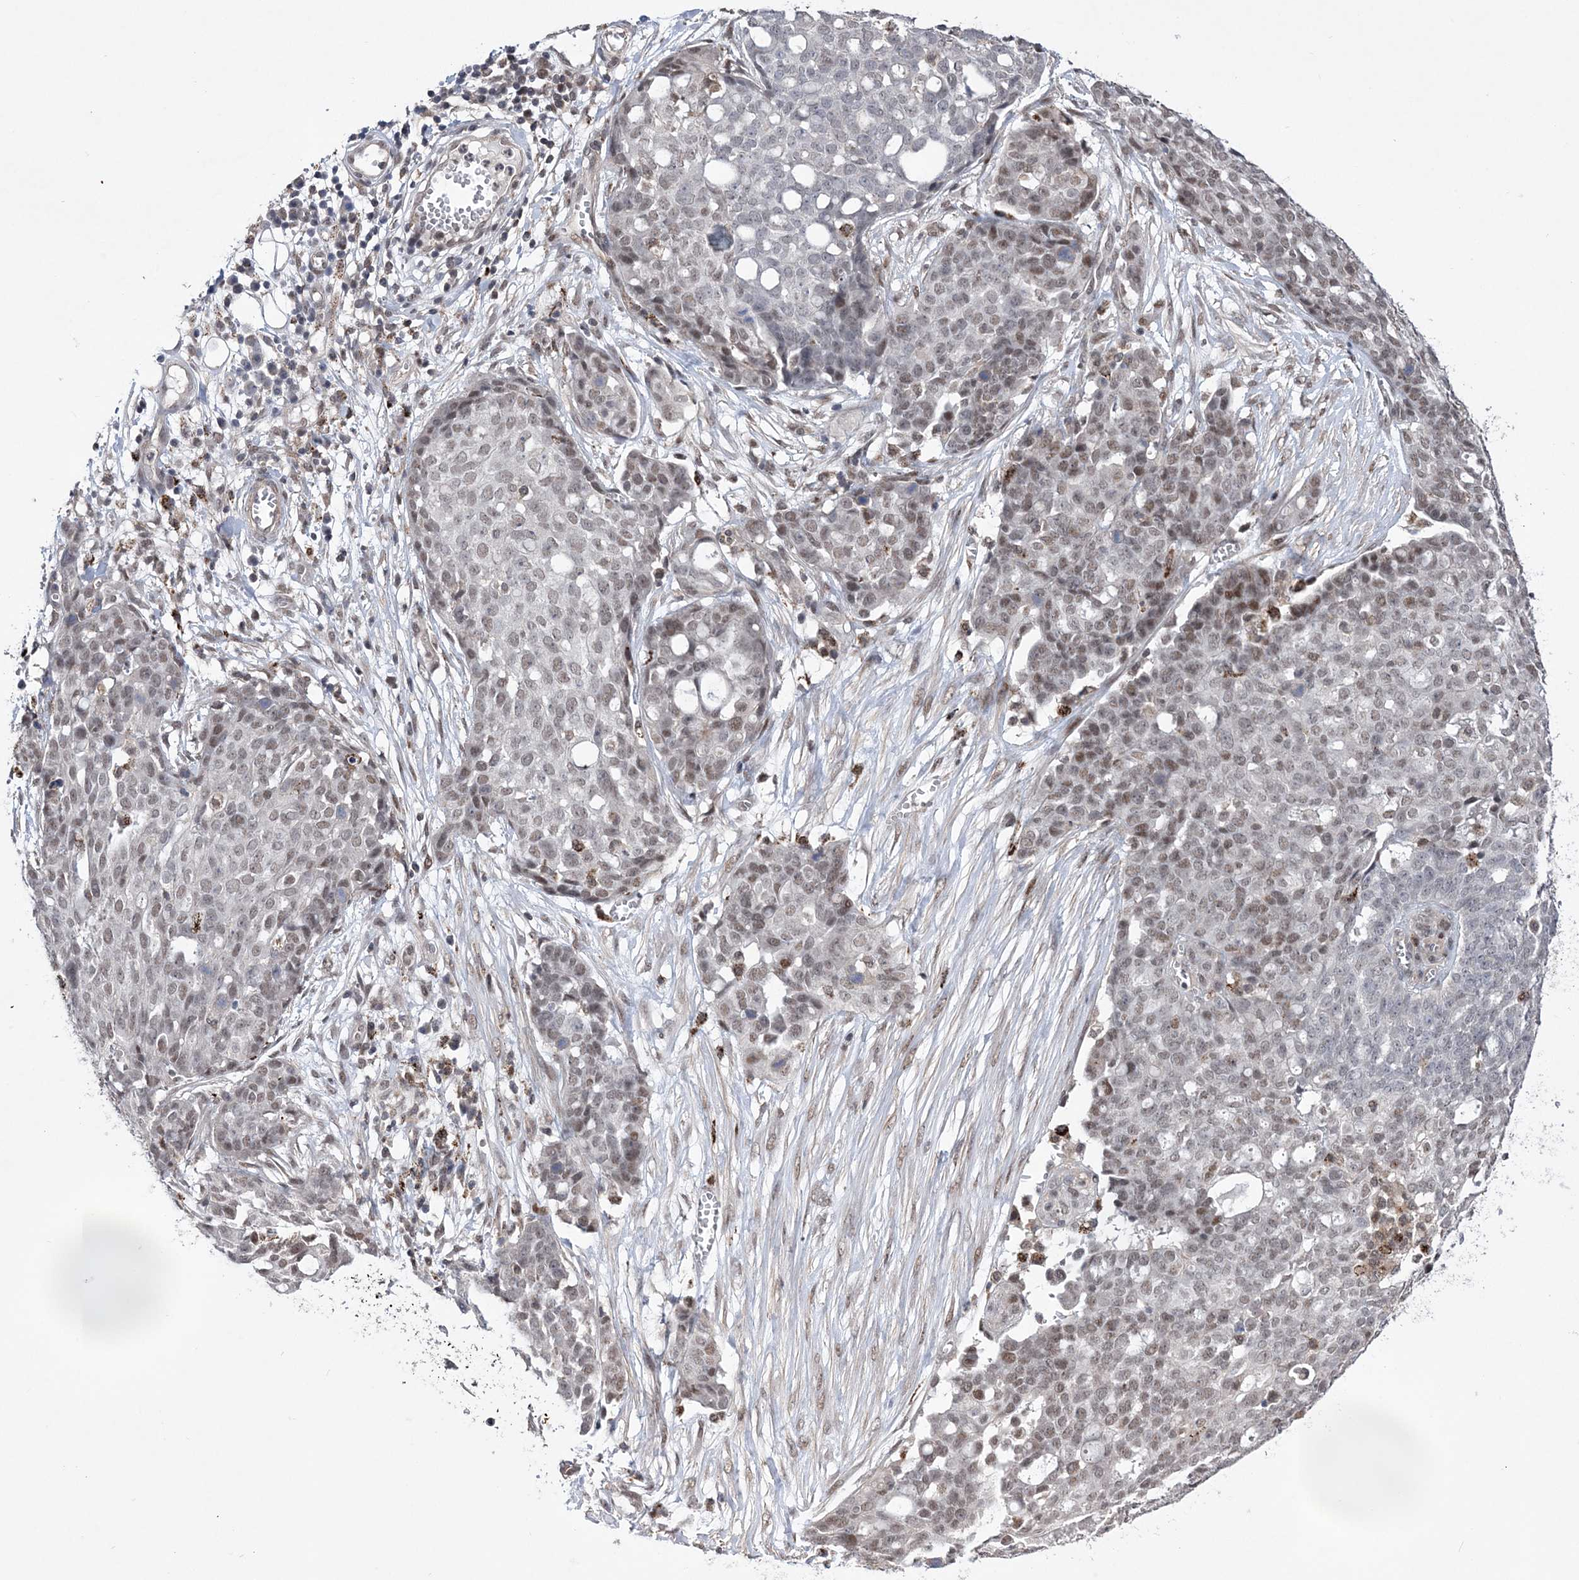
{"staining": {"intensity": "weak", "quantity": ">75%", "location": "nuclear"}, "tissue": "ovarian cancer", "cell_type": "Tumor cells", "image_type": "cancer", "snomed": [{"axis": "morphology", "description": "Cystadenocarcinoma, serous, NOS"}, {"axis": "topography", "description": "Soft tissue"}, {"axis": "topography", "description": "Ovary"}], "caption": "IHC of ovarian cancer (serous cystadenocarcinoma) demonstrates low levels of weak nuclear staining in about >75% of tumor cells. The staining was performed using DAB, with brown indicating positive protein expression. Nuclei are stained blue with hematoxylin.", "gene": "BOD1L1", "patient": {"sex": "female", "age": 57}}